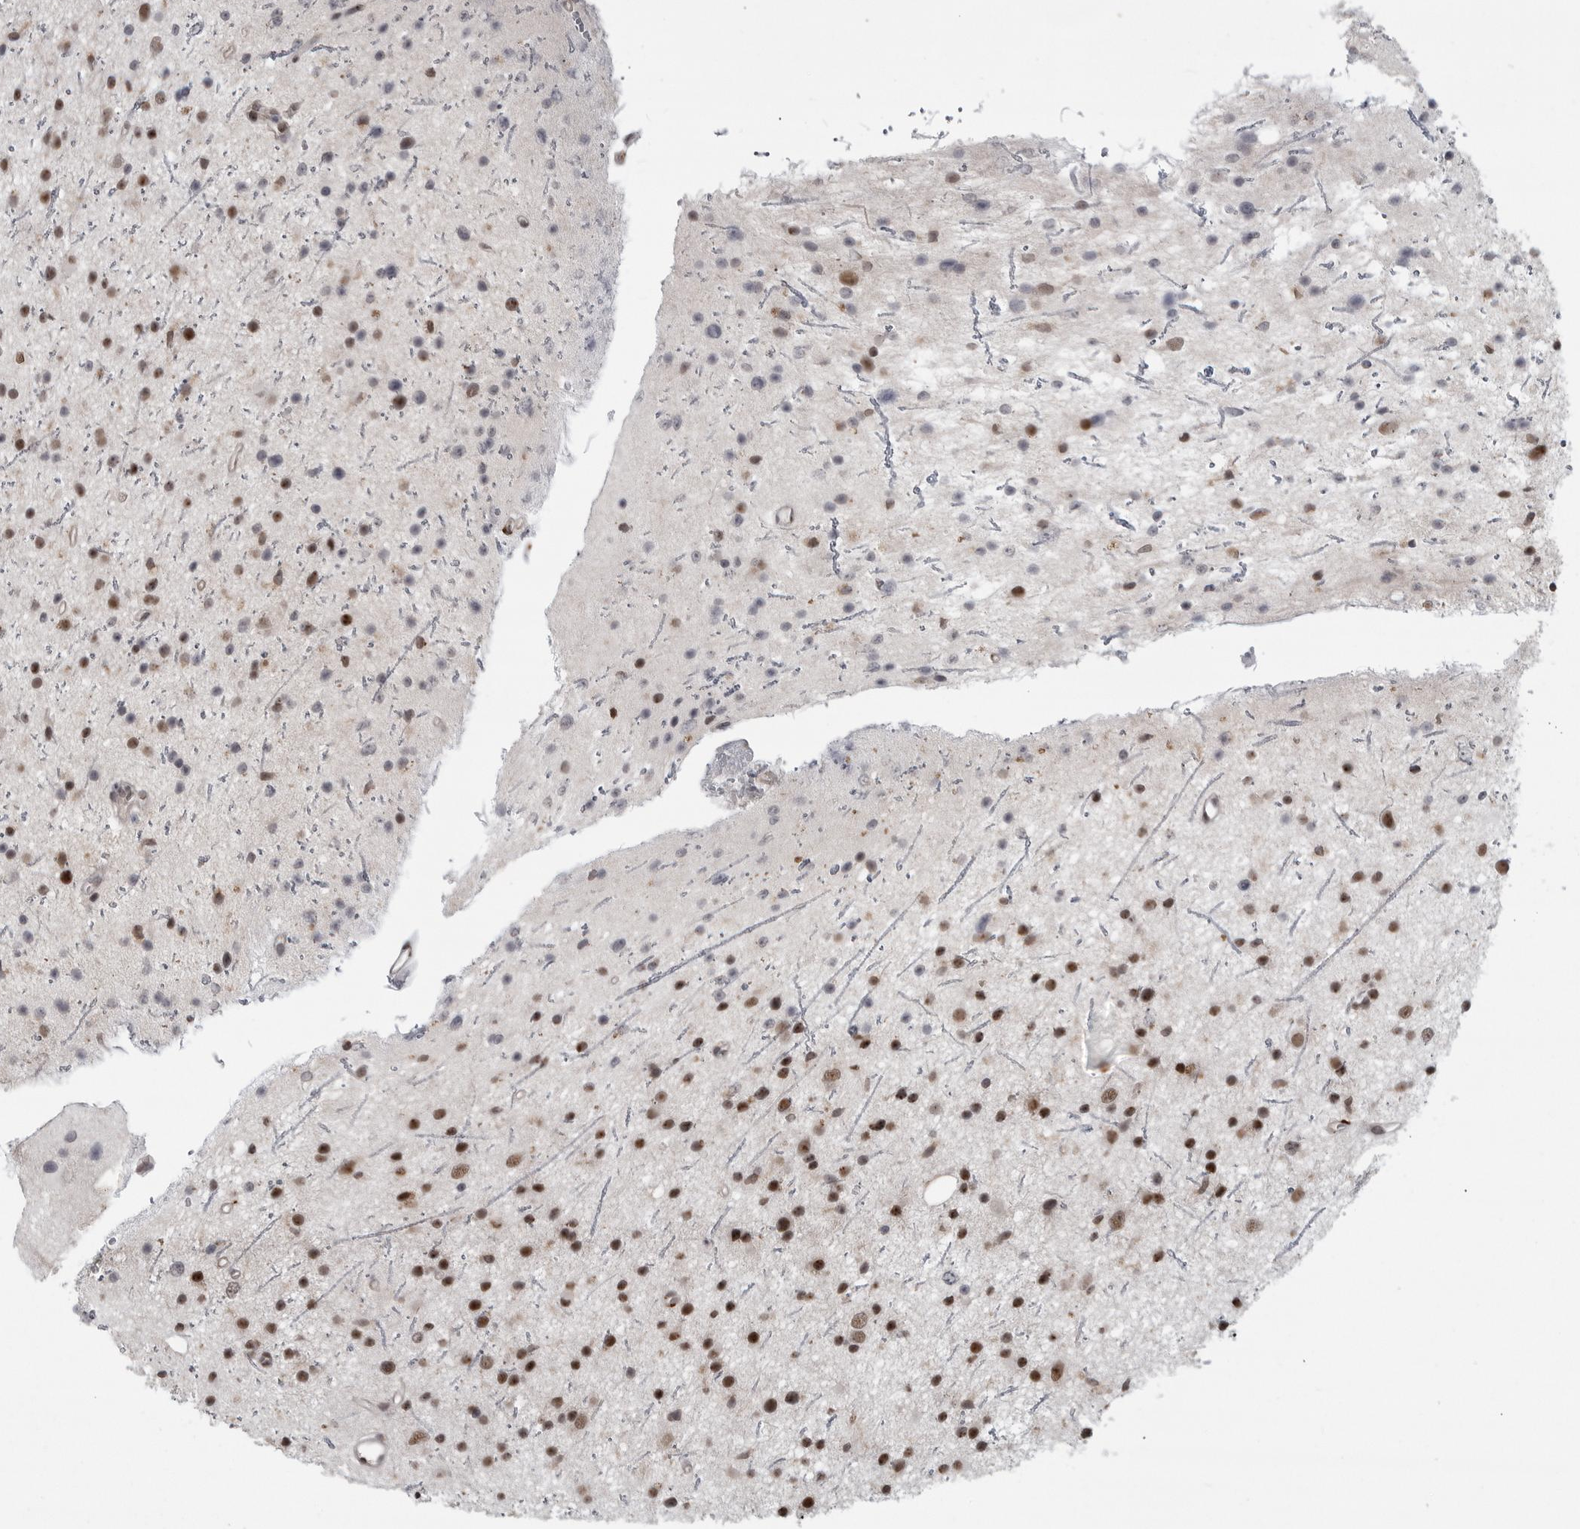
{"staining": {"intensity": "strong", "quantity": ">75%", "location": "nuclear"}, "tissue": "glioma", "cell_type": "Tumor cells", "image_type": "cancer", "snomed": [{"axis": "morphology", "description": "Glioma, malignant, Low grade"}, {"axis": "topography", "description": "Cerebral cortex"}], "caption": "Malignant low-grade glioma stained for a protein (brown) reveals strong nuclear positive expression in approximately >75% of tumor cells.", "gene": "C8orf58", "patient": {"sex": "female", "age": 39}}